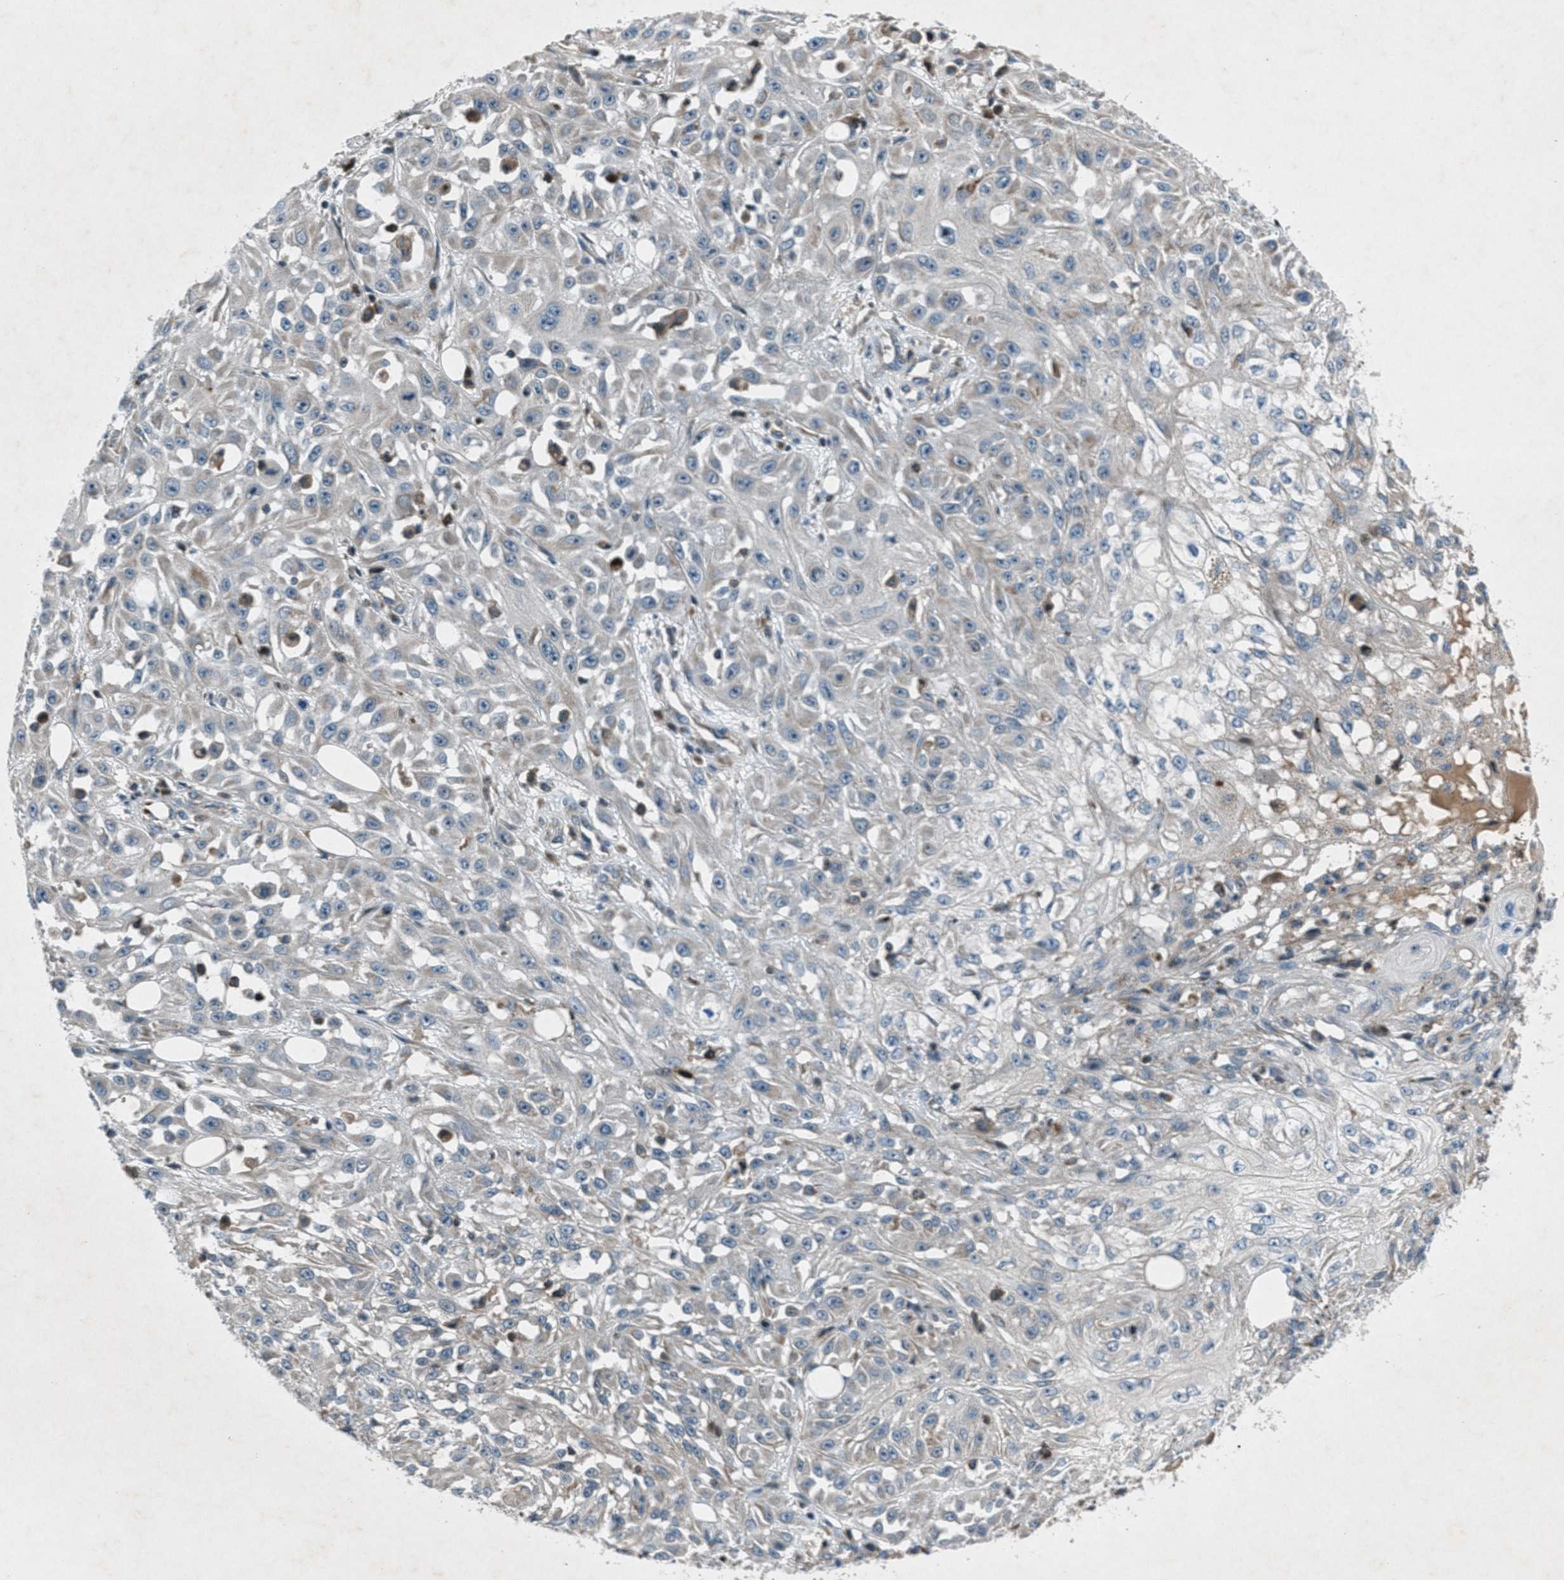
{"staining": {"intensity": "weak", "quantity": "<25%", "location": "nuclear"}, "tissue": "skin cancer", "cell_type": "Tumor cells", "image_type": "cancer", "snomed": [{"axis": "morphology", "description": "Squamous cell carcinoma, NOS"}, {"axis": "morphology", "description": "Squamous cell carcinoma, metastatic, NOS"}, {"axis": "topography", "description": "Skin"}, {"axis": "topography", "description": "Lymph node"}], "caption": "Skin cancer (squamous cell carcinoma) stained for a protein using IHC displays no staining tumor cells.", "gene": "CLEC2D", "patient": {"sex": "male", "age": 75}}